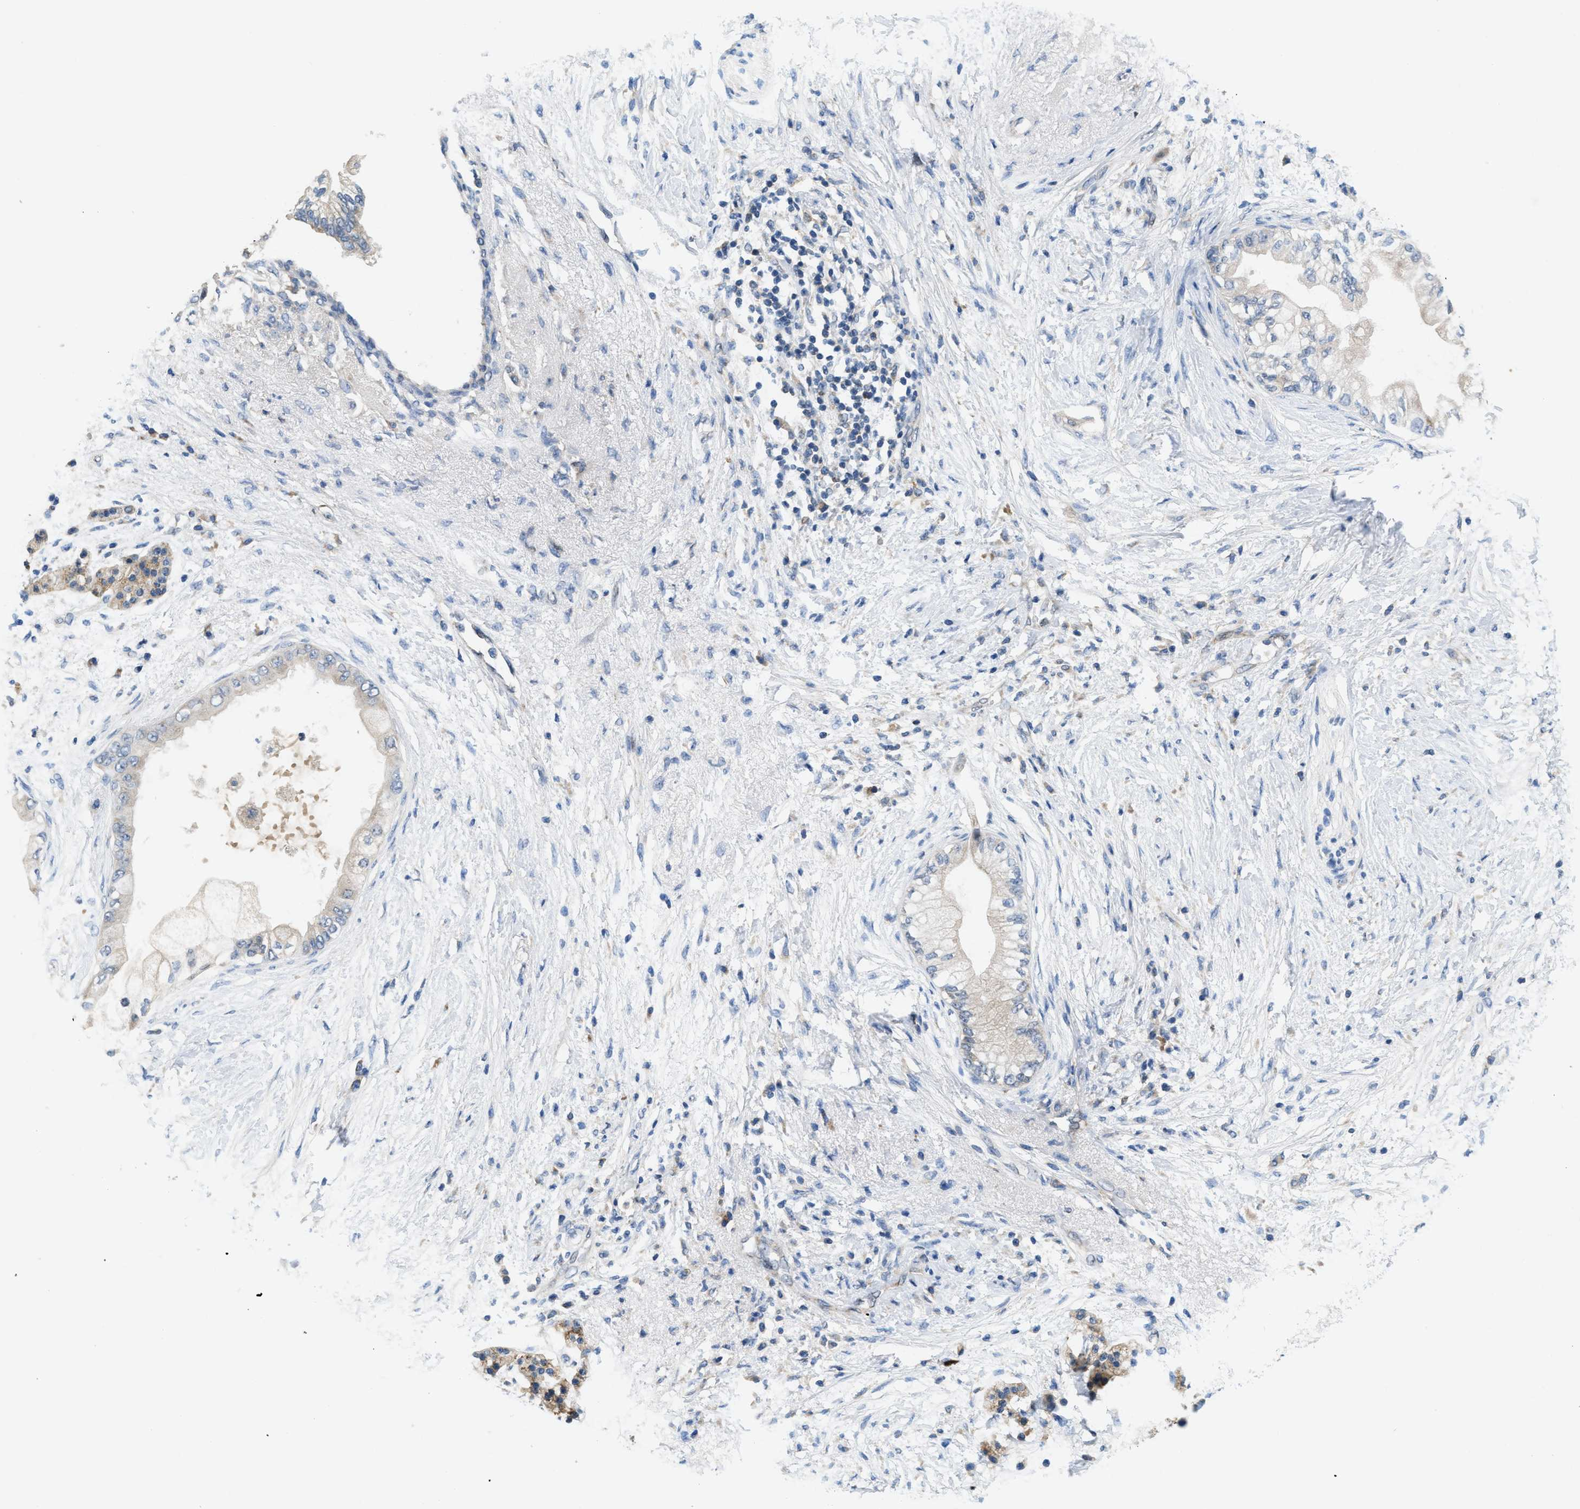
{"staining": {"intensity": "weak", "quantity": "<25%", "location": "cytoplasmic/membranous"}, "tissue": "pancreatic cancer", "cell_type": "Tumor cells", "image_type": "cancer", "snomed": [{"axis": "morphology", "description": "Normal tissue, NOS"}, {"axis": "morphology", "description": "Adenocarcinoma, NOS"}, {"axis": "topography", "description": "Pancreas"}, {"axis": "topography", "description": "Duodenum"}], "caption": "A micrograph of pancreatic cancer (adenocarcinoma) stained for a protein demonstrates no brown staining in tumor cells.", "gene": "PNKD", "patient": {"sex": "female", "age": 60}}